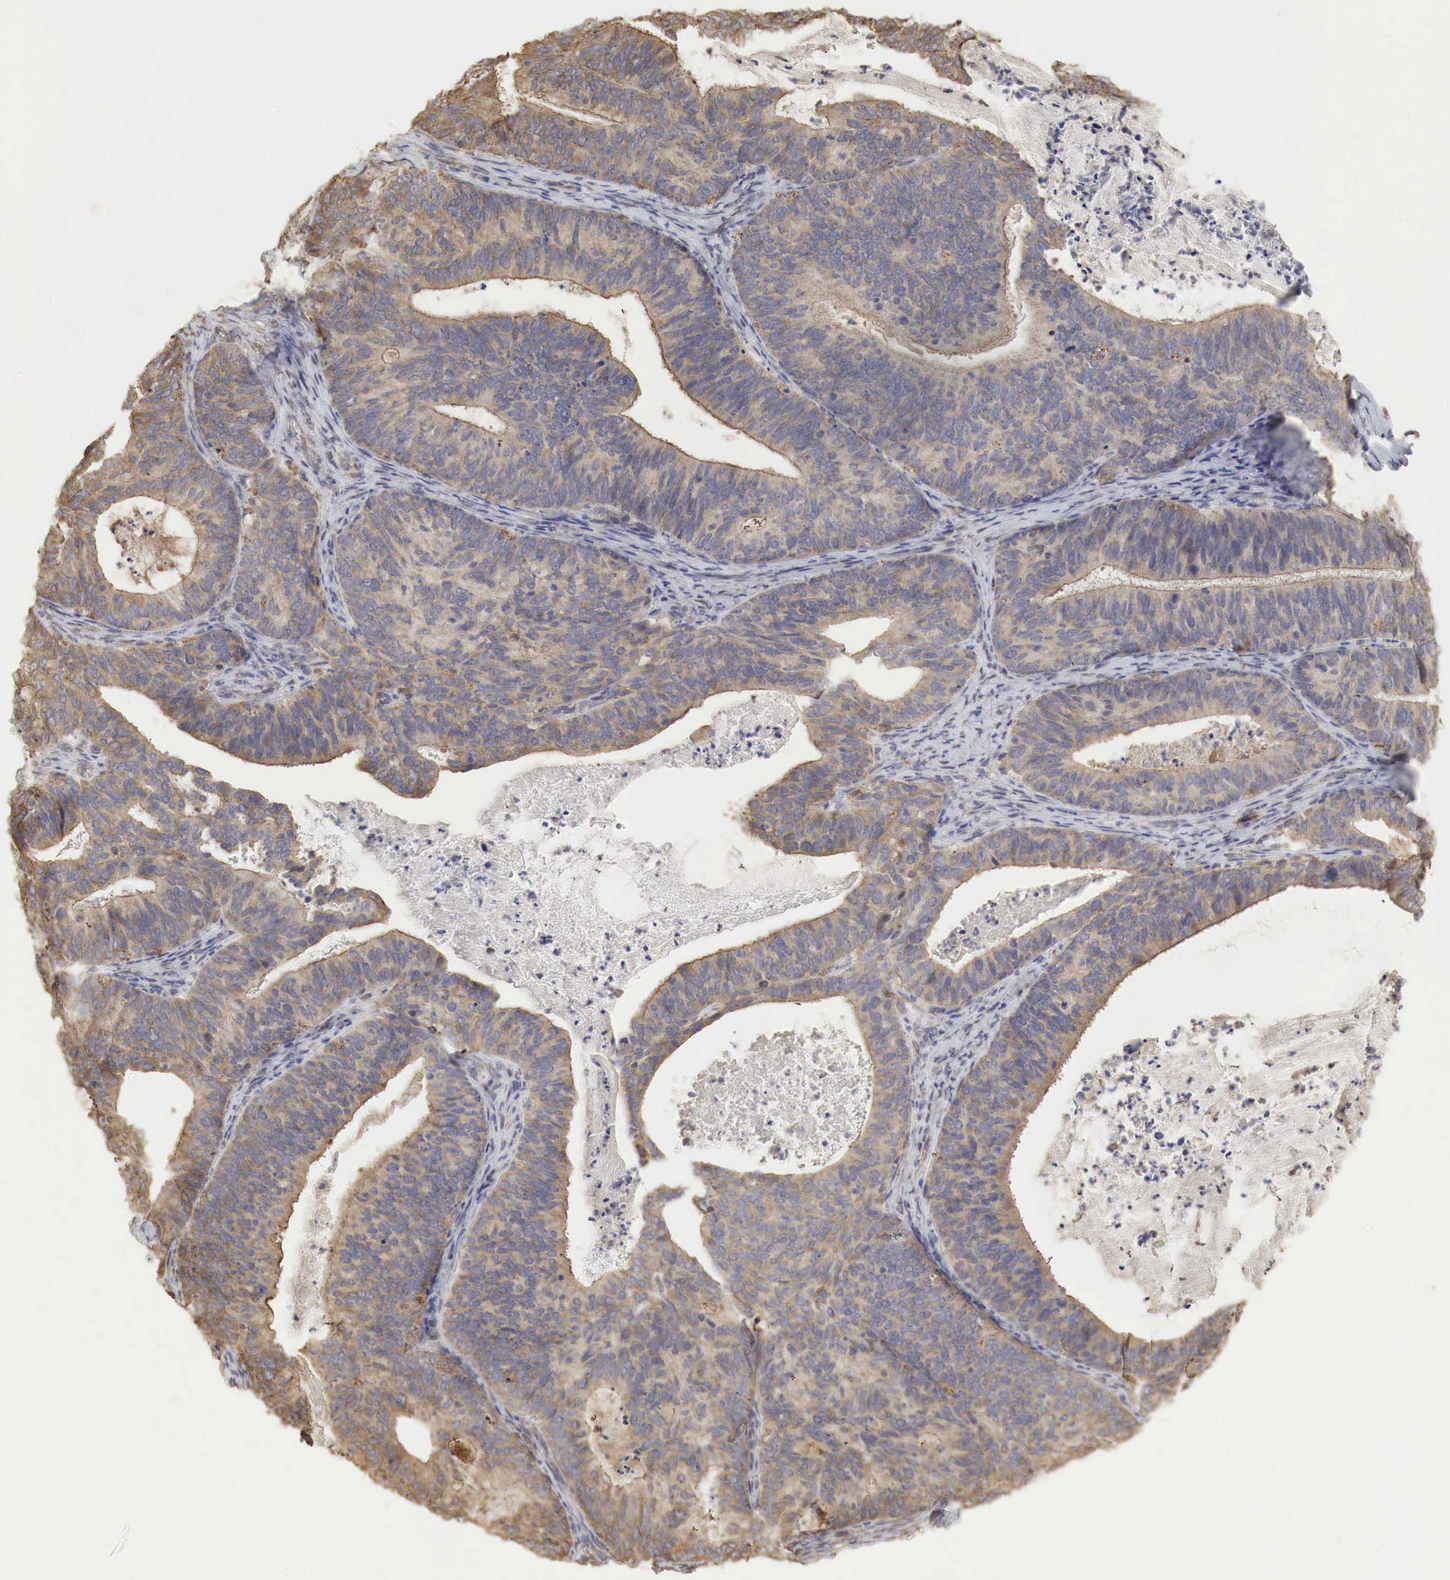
{"staining": {"intensity": "weak", "quantity": ">75%", "location": "cytoplasmic/membranous"}, "tissue": "ovarian cancer", "cell_type": "Tumor cells", "image_type": "cancer", "snomed": [{"axis": "morphology", "description": "Carcinoma, endometroid"}, {"axis": "topography", "description": "Ovary"}], "caption": "High-power microscopy captured an IHC photomicrograph of ovarian cancer (endometroid carcinoma), revealing weak cytoplasmic/membranous positivity in about >75% of tumor cells.", "gene": "PABPC5", "patient": {"sex": "female", "age": 52}}